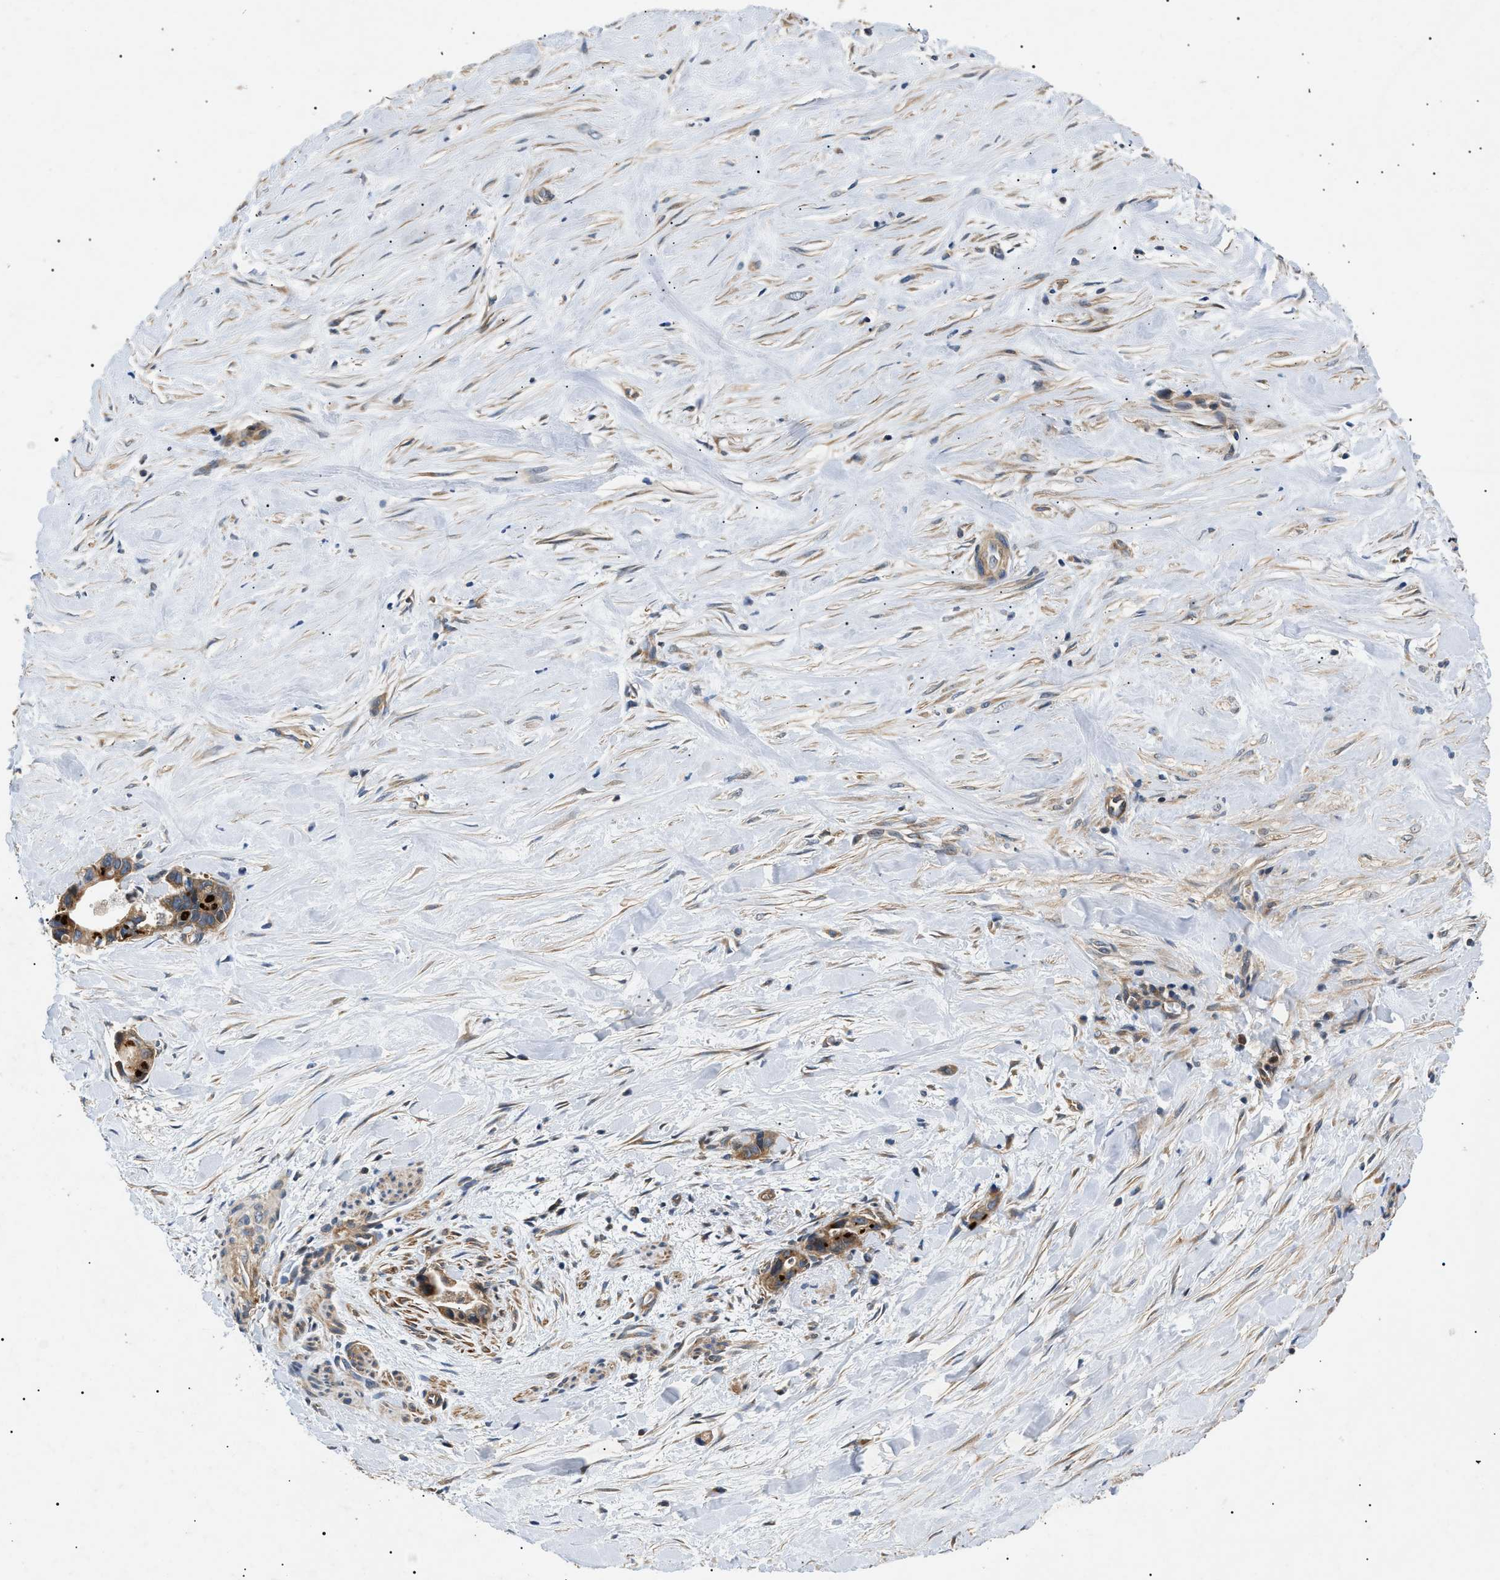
{"staining": {"intensity": "weak", "quantity": ">75%", "location": "cytoplasmic/membranous"}, "tissue": "liver cancer", "cell_type": "Tumor cells", "image_type": "cancer", "snomed": [{"axis": "morphology", "description": "Cholangiocarcinoma"}, {"axis": "topography", "description": "Liver"}], "caption": "Tumor cells exhibit low levels of weak cytoplasmic/membranous staining in approximately >75% of cells in liver cancer (cholangiocarcinoma). (DAB IHC with brightfield microscopy, high magnification).", "gene": "PPM1B", "patient": {"sex": "female", "age": 55}}